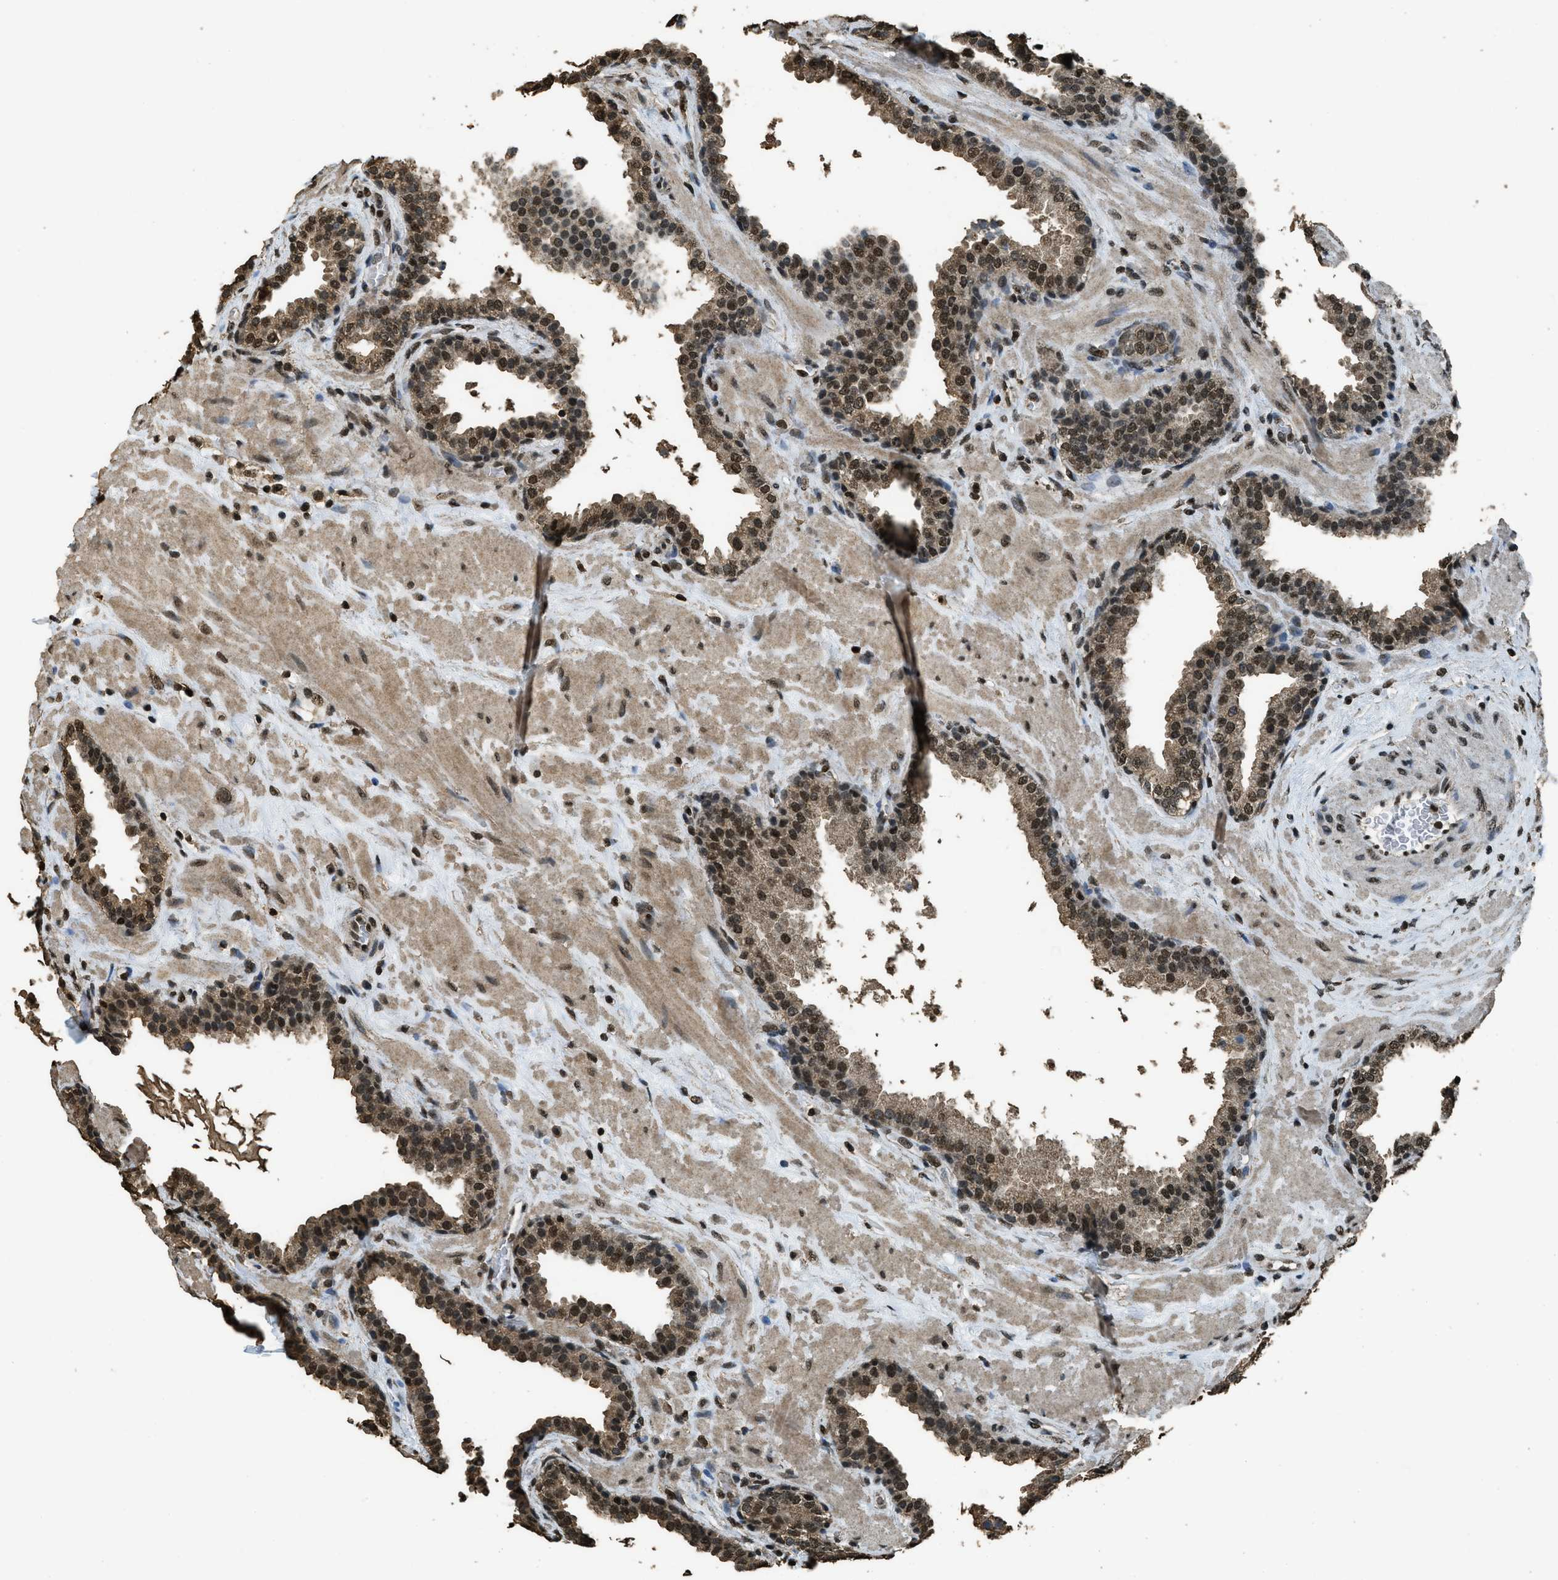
{"staining": {"intensity": "moderate", "quantity": ">75%", "location": "nuclear"}, "tissue": "prostate", "cell_type": "Glandular cells", "image_type": "normal", "snomed": [{"axis": "morphology", "description": "Normal tissue, NOS"}, {"axis": "topography", "description": "Prostate"}], "caption": "Immunohistochemistry photomicrograph of benign prostate stained for a protein (brown), which reveals medium levels of moderate nuclear positivity in about >75% of glandular cells.", "gene": "MYB", "patient": {"sex": "male", "age": 51}}